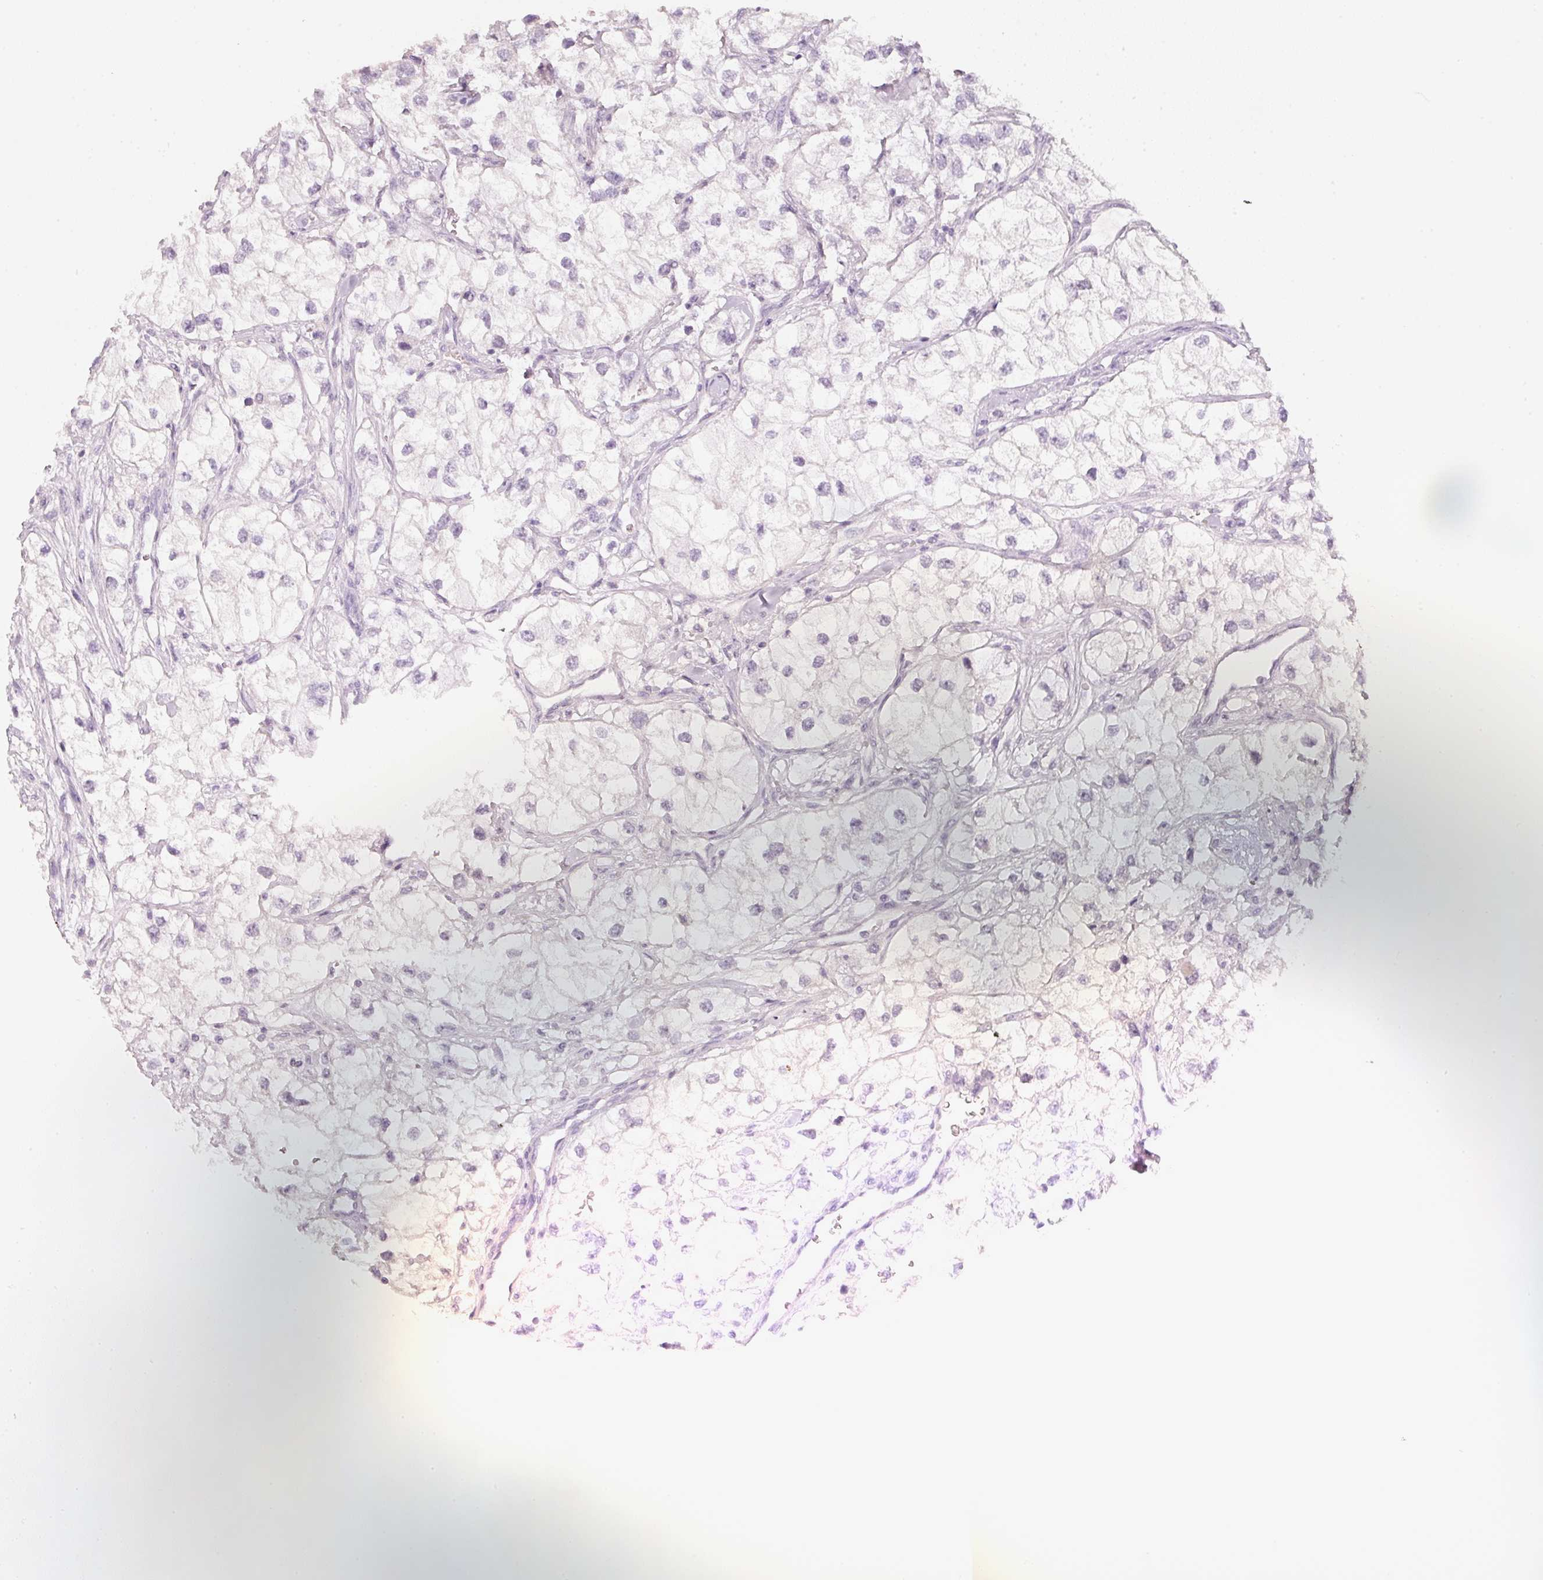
{"staining": {"intensity": "negative", "quantity": "none", "location": "none"}, "tissue": "renal cancer", "cell_type": "Tumor cells", "image_type": "cancer", "snomed": [{"axis": "morphology", "description": "Adenocarcinoma, NOS"}, {"axis": "topography", "description": "Kidney"}], "caption": "Immunohistochemistry (IHC) image of human adenocarcinoma (renal) stained for a protein (brown), which displays no expression in tumor cells. (IHC, brightfield microscopy, high magnification).", "gene": "ENSG00000206549", "patient": {"sex": "male", "age": 59}}